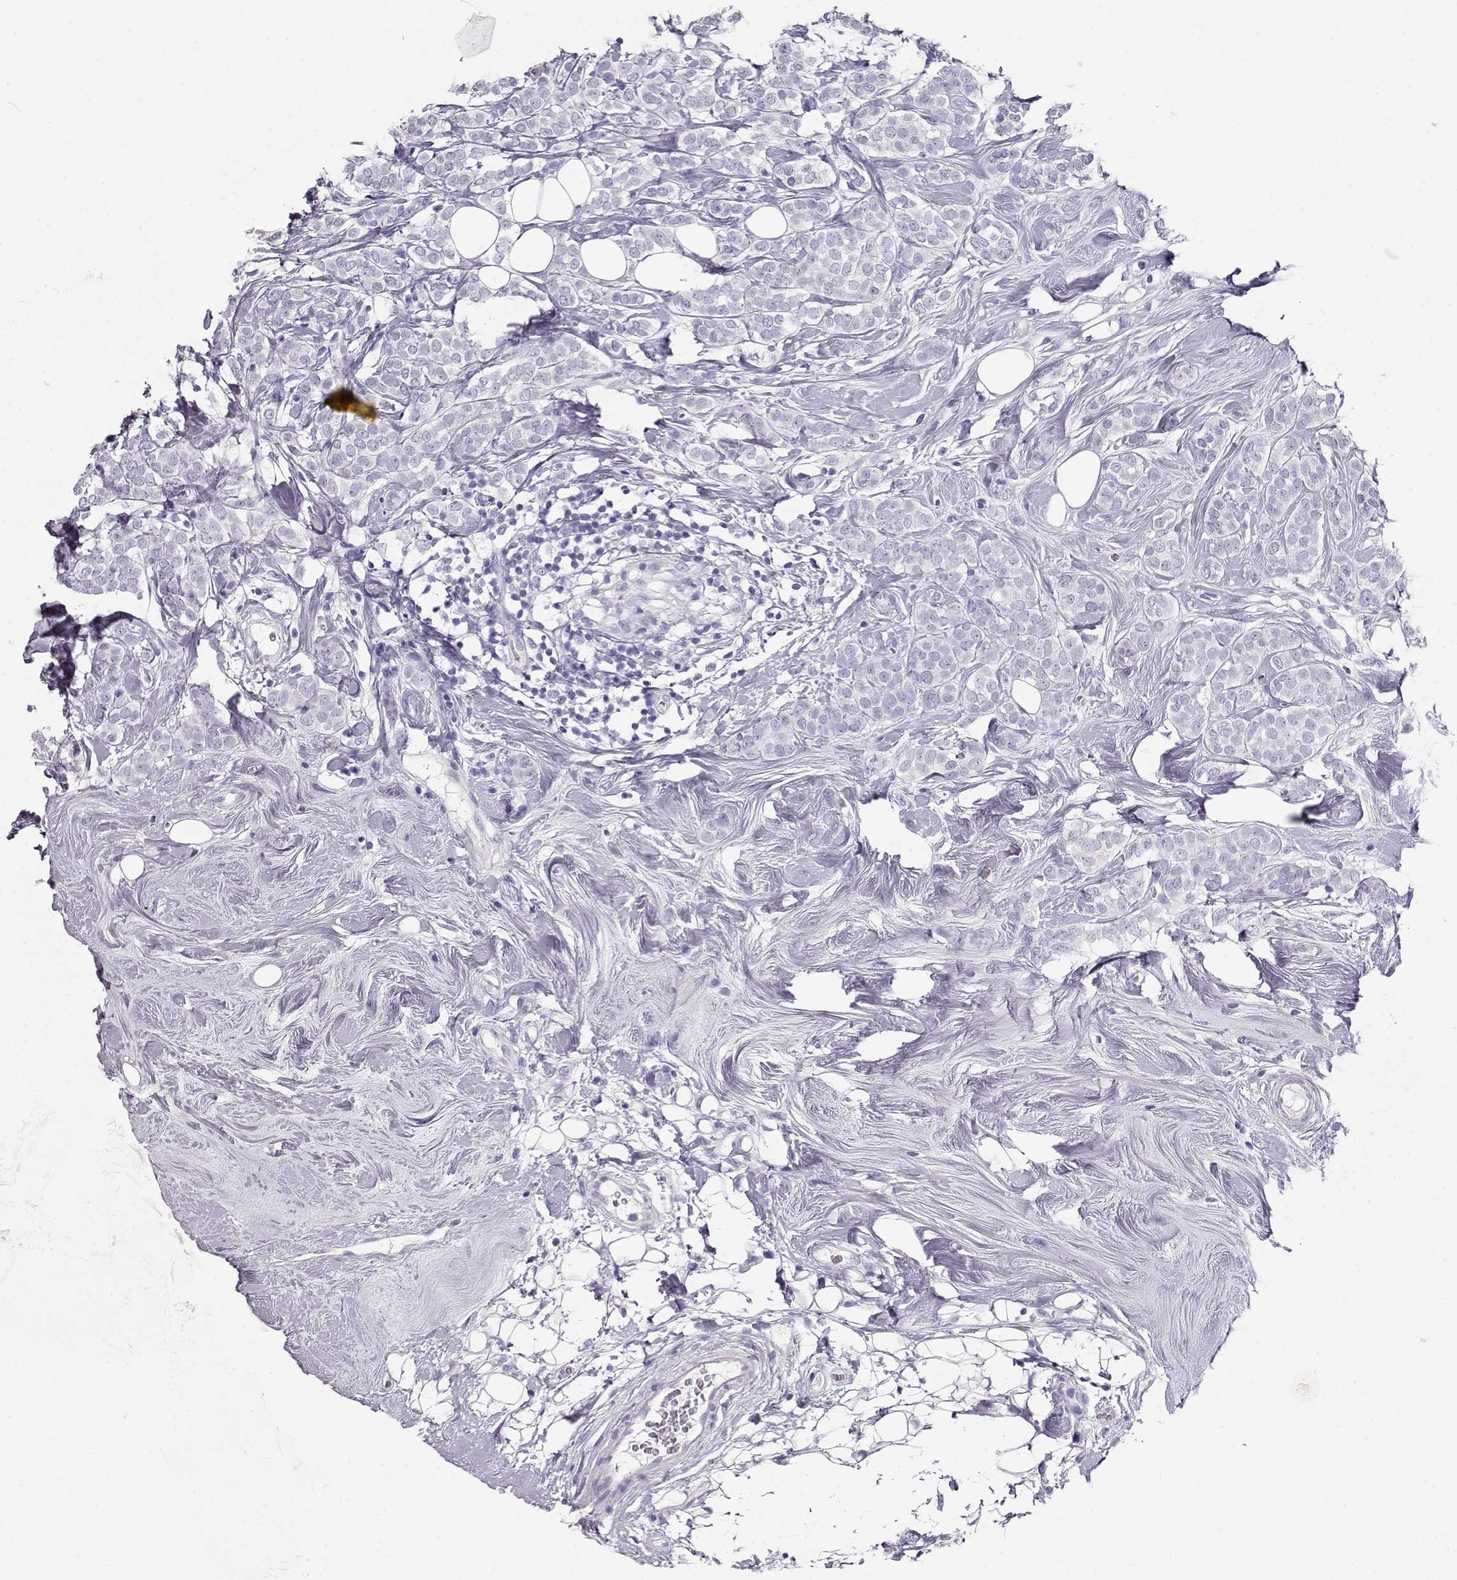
{"staining": {"intensity": "negative", "quantity": "none", "location": "none"}, "tissue": "breast cancer", "cell_type": "Tumor cells", "image_type": "cancer", "snomed": [{"axis": "morphology", "description": "Lobular carcinoma"}, {"axis": "topography", "description": "Breast"}], "caption": "Immunohistochemistry image of neoplastic tissue: human lobular carcinoma (breast) stained with DAB displays no significant protein positivity in tumor cells.", "gene": "MAGEC1", "patient": {"sex": "female", "age": 49}}